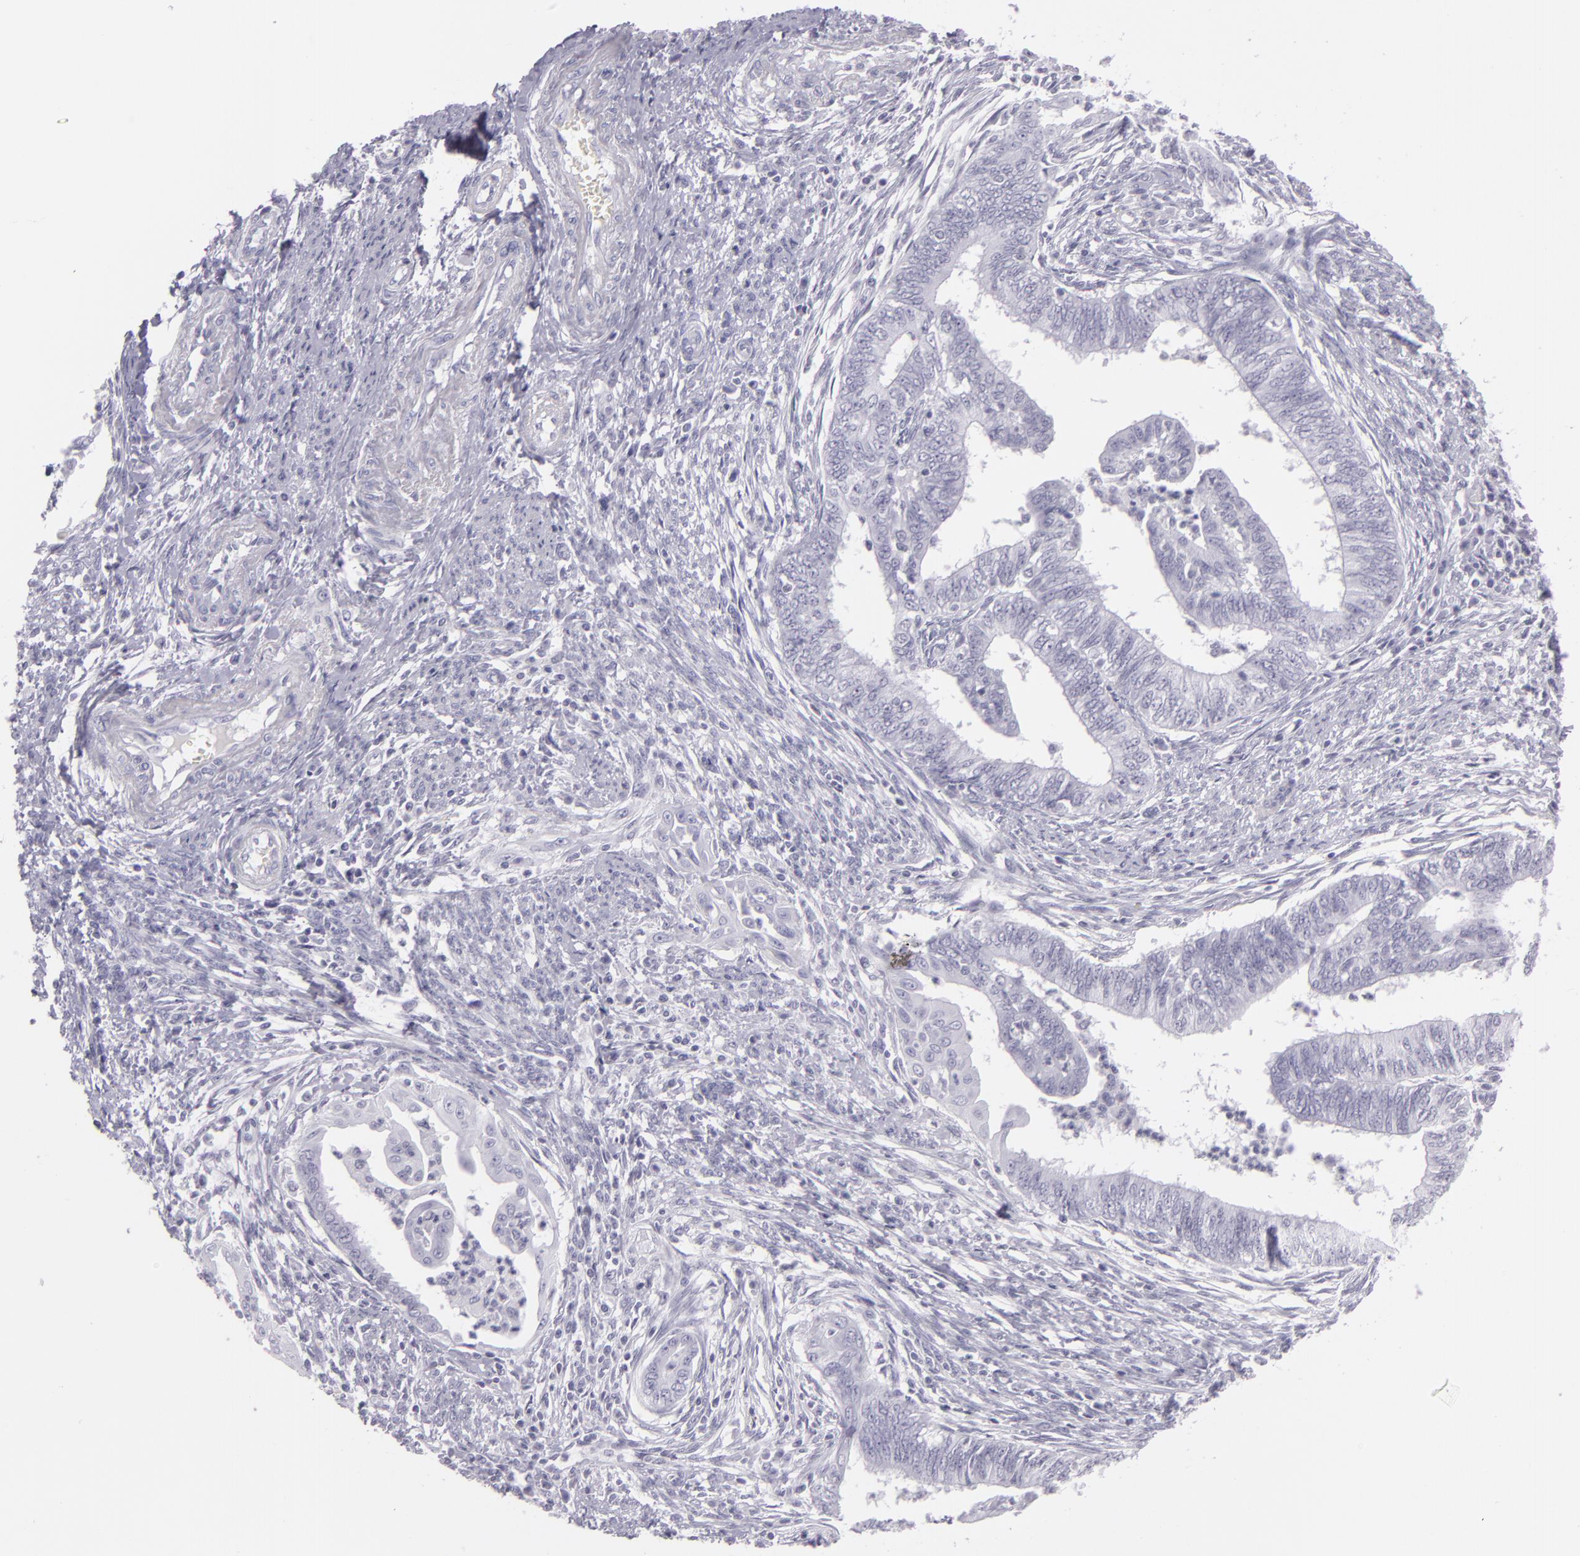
{"staining": {"intensity": "negative", "quantity": "none", "location": "none"}, "tissue": "endometrial cancer", "cell_type": "Tumor cells", "image_type": "cancer", "snomed": [{"axis": "morphology", "description": "Adenocarcinoma, NOS"}, {"axis": "topography", "description": "Endometrium"}], "caption": "A histopathology image of human endometrial cancer is negative for staining in tumor cells.", "gene": "MCM3", "patient": {"sex": "female", "age": 66}}